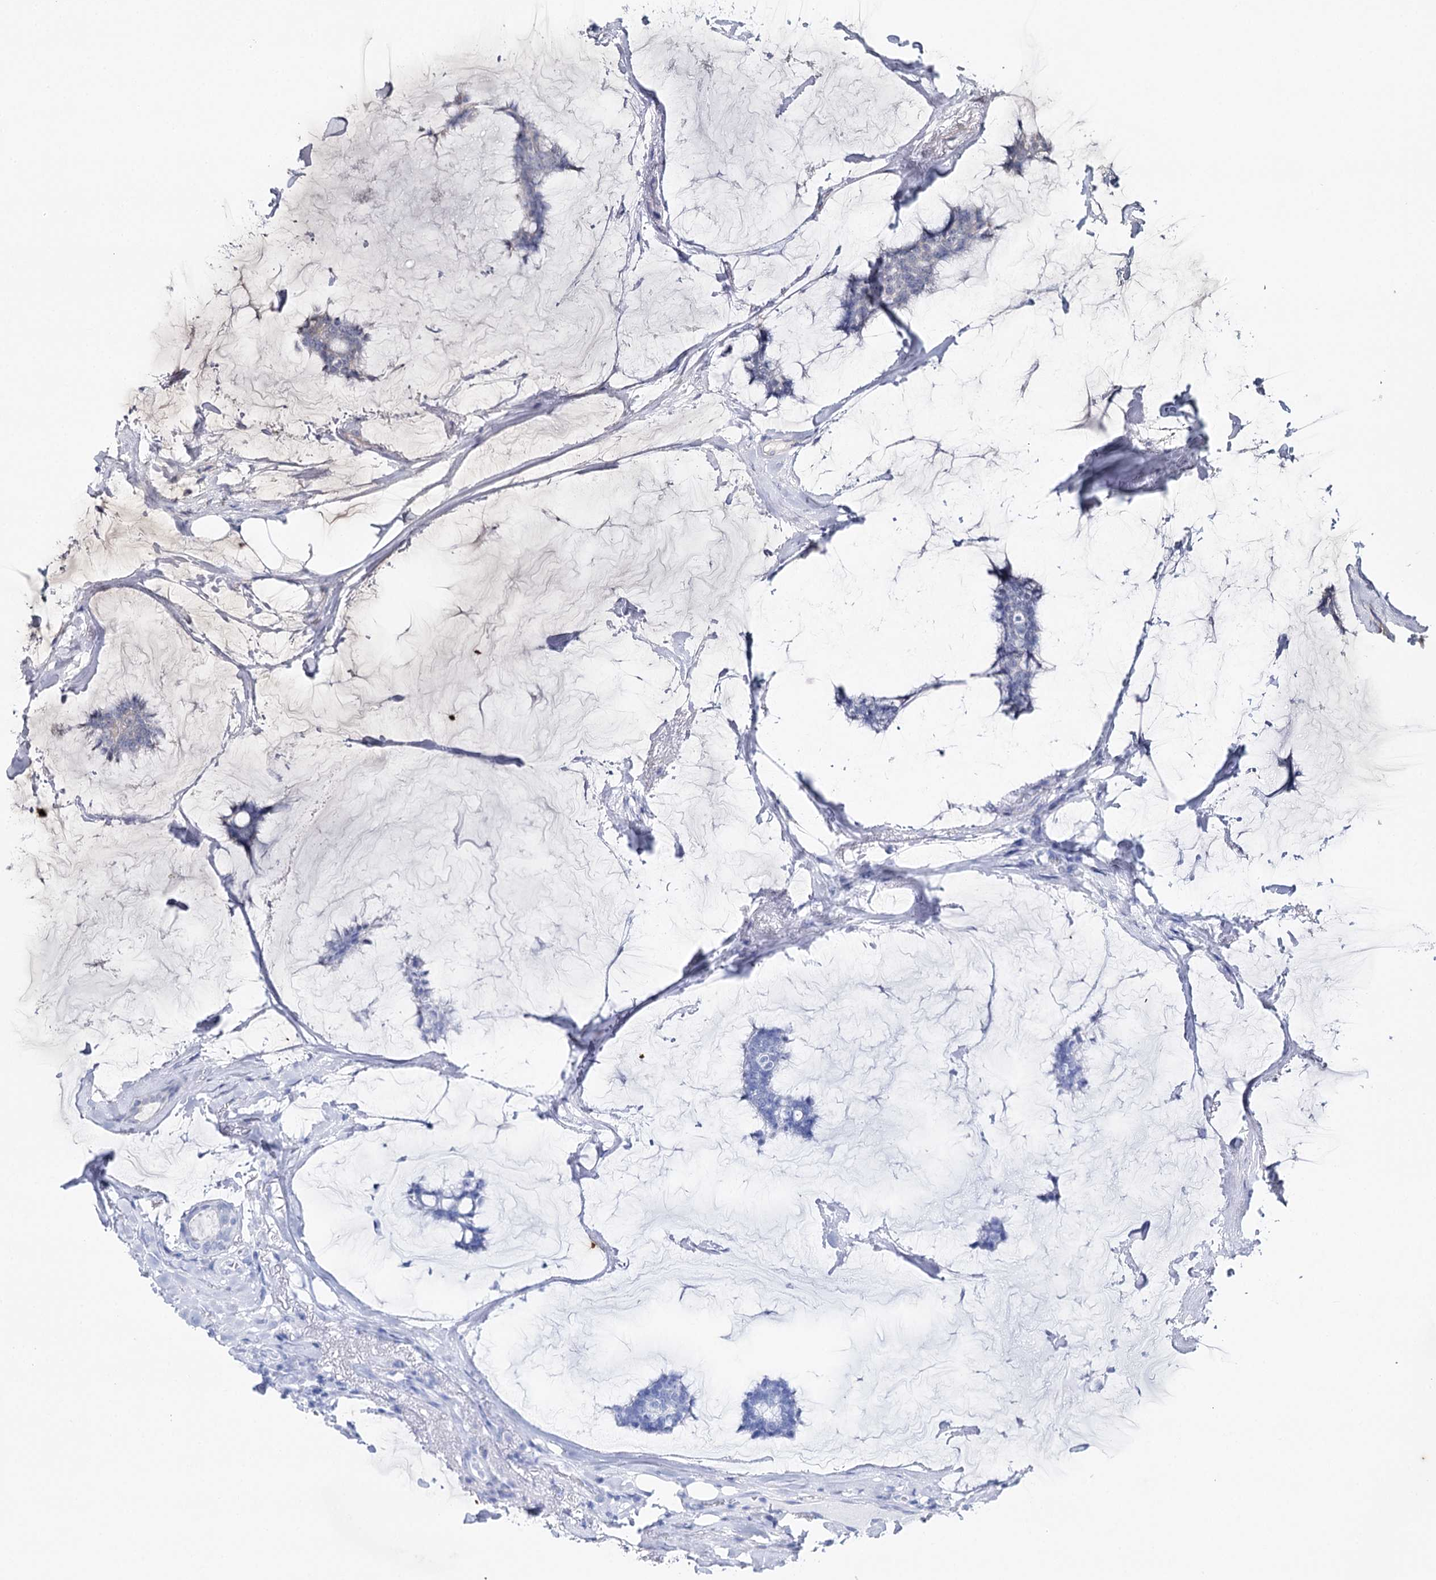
{"staining": {"intensity": "negative", "quantity": "none", "location": "none"}, "tissue": "breast cancer", "cell_type": "Tumor cells", "image_type": "cancer", "snomed": [{"axis": "morphology", "description": "Duct carcinoma"}, {"axis": "topography", "description": "Breast"}], "caption": "This is a histopathology image of immunohistochemistry (IHC) staining of breast cancer, which shows no positivity in tumor cells.", "gene": "CSN3", "patient": {"sex": "female", "age": 93}}